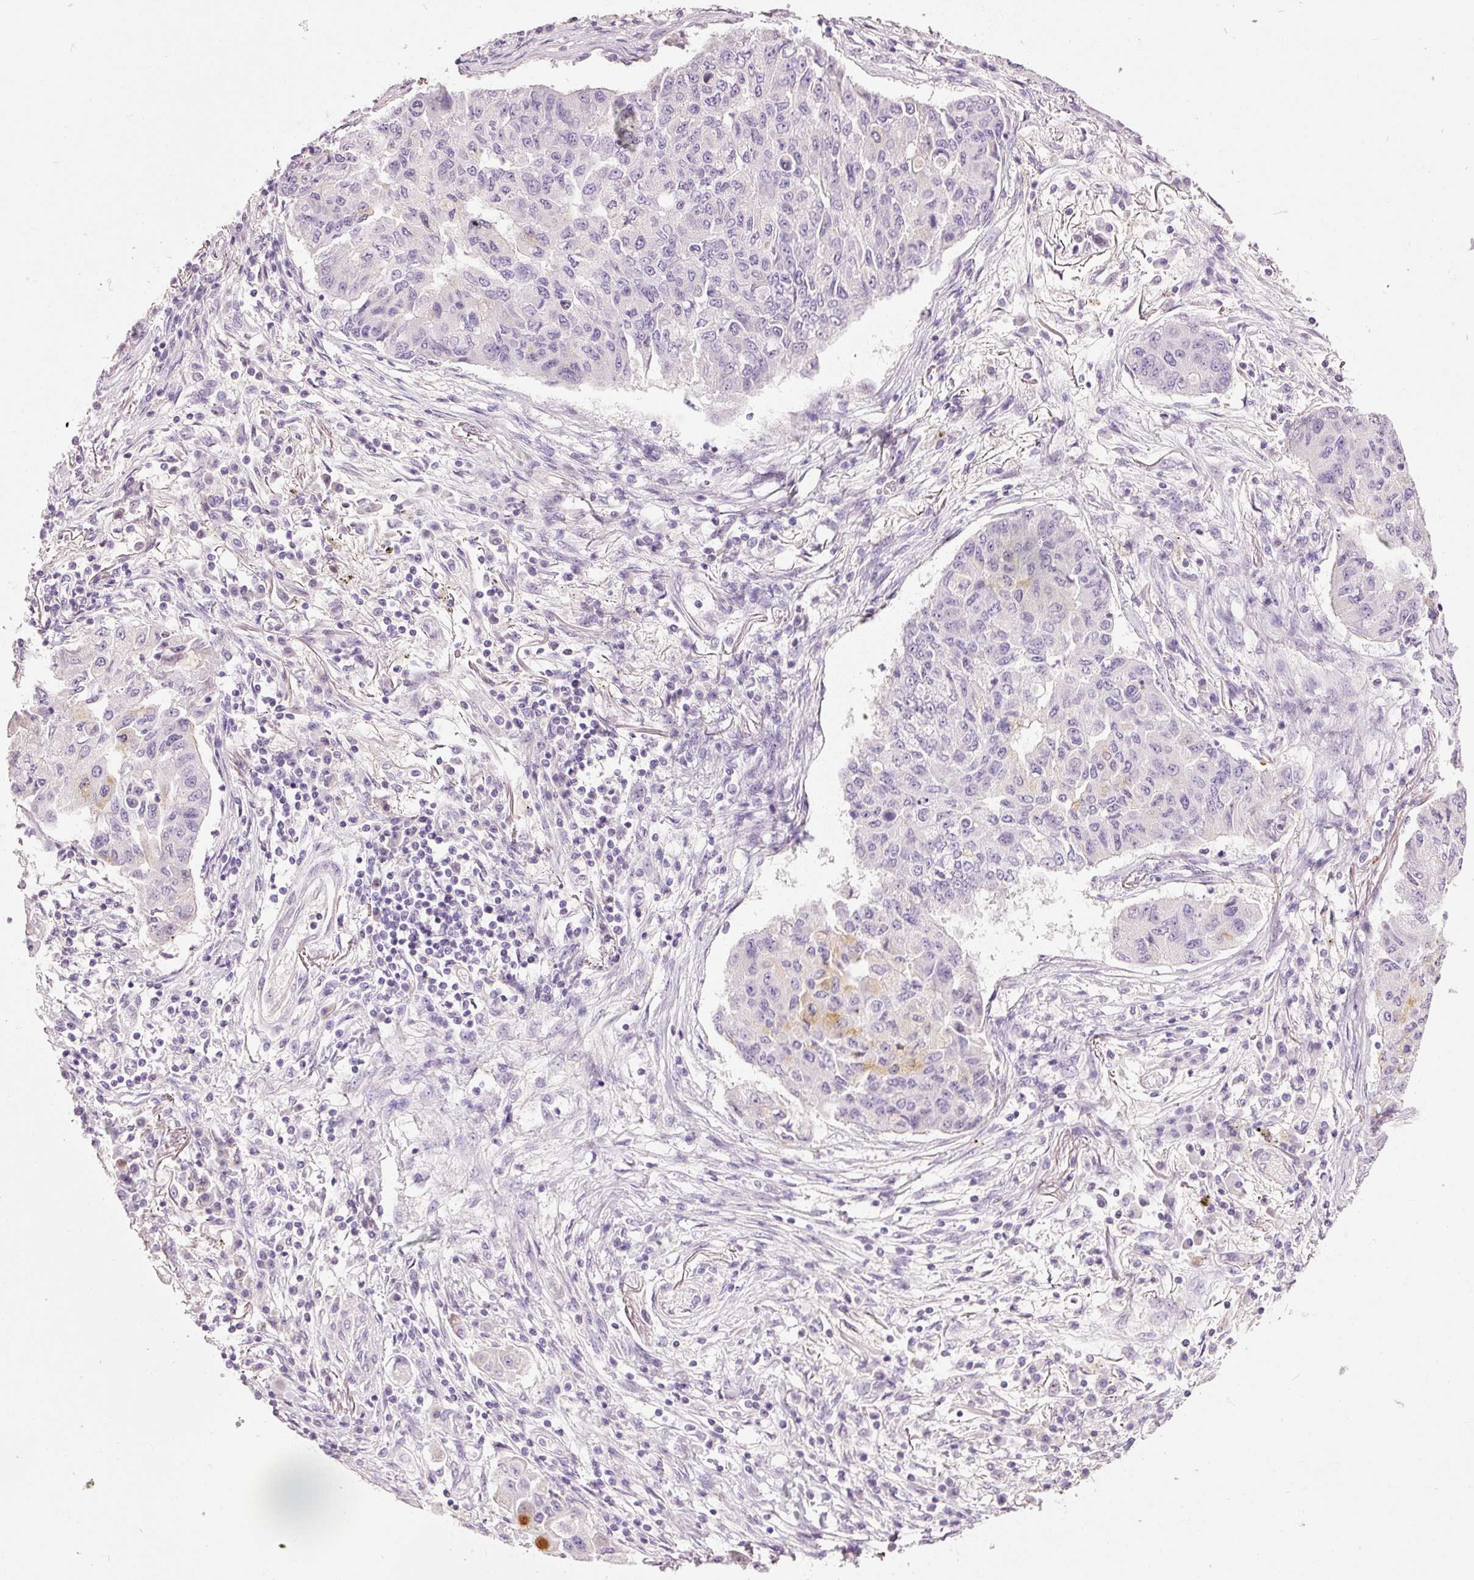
{"staining": {"intensity": "negative", "quantity": "none", "location": "none"}, "tissue": "lung cancer", "cell_type": "Tumor cells", "image_type": "cancer", "snomed": [{"axis": "morphology", "description": "Squamous cell carcinoma, NOS"}, {"axis": "topography", "description": "Lung"}], "caption": "Lung squamous cell carcinoma was stained to show a protein in brown. There is no significant positivity in tumor cells.", "gene": "MUC5AC", "patient": {"sex": "male", "age": 74}}